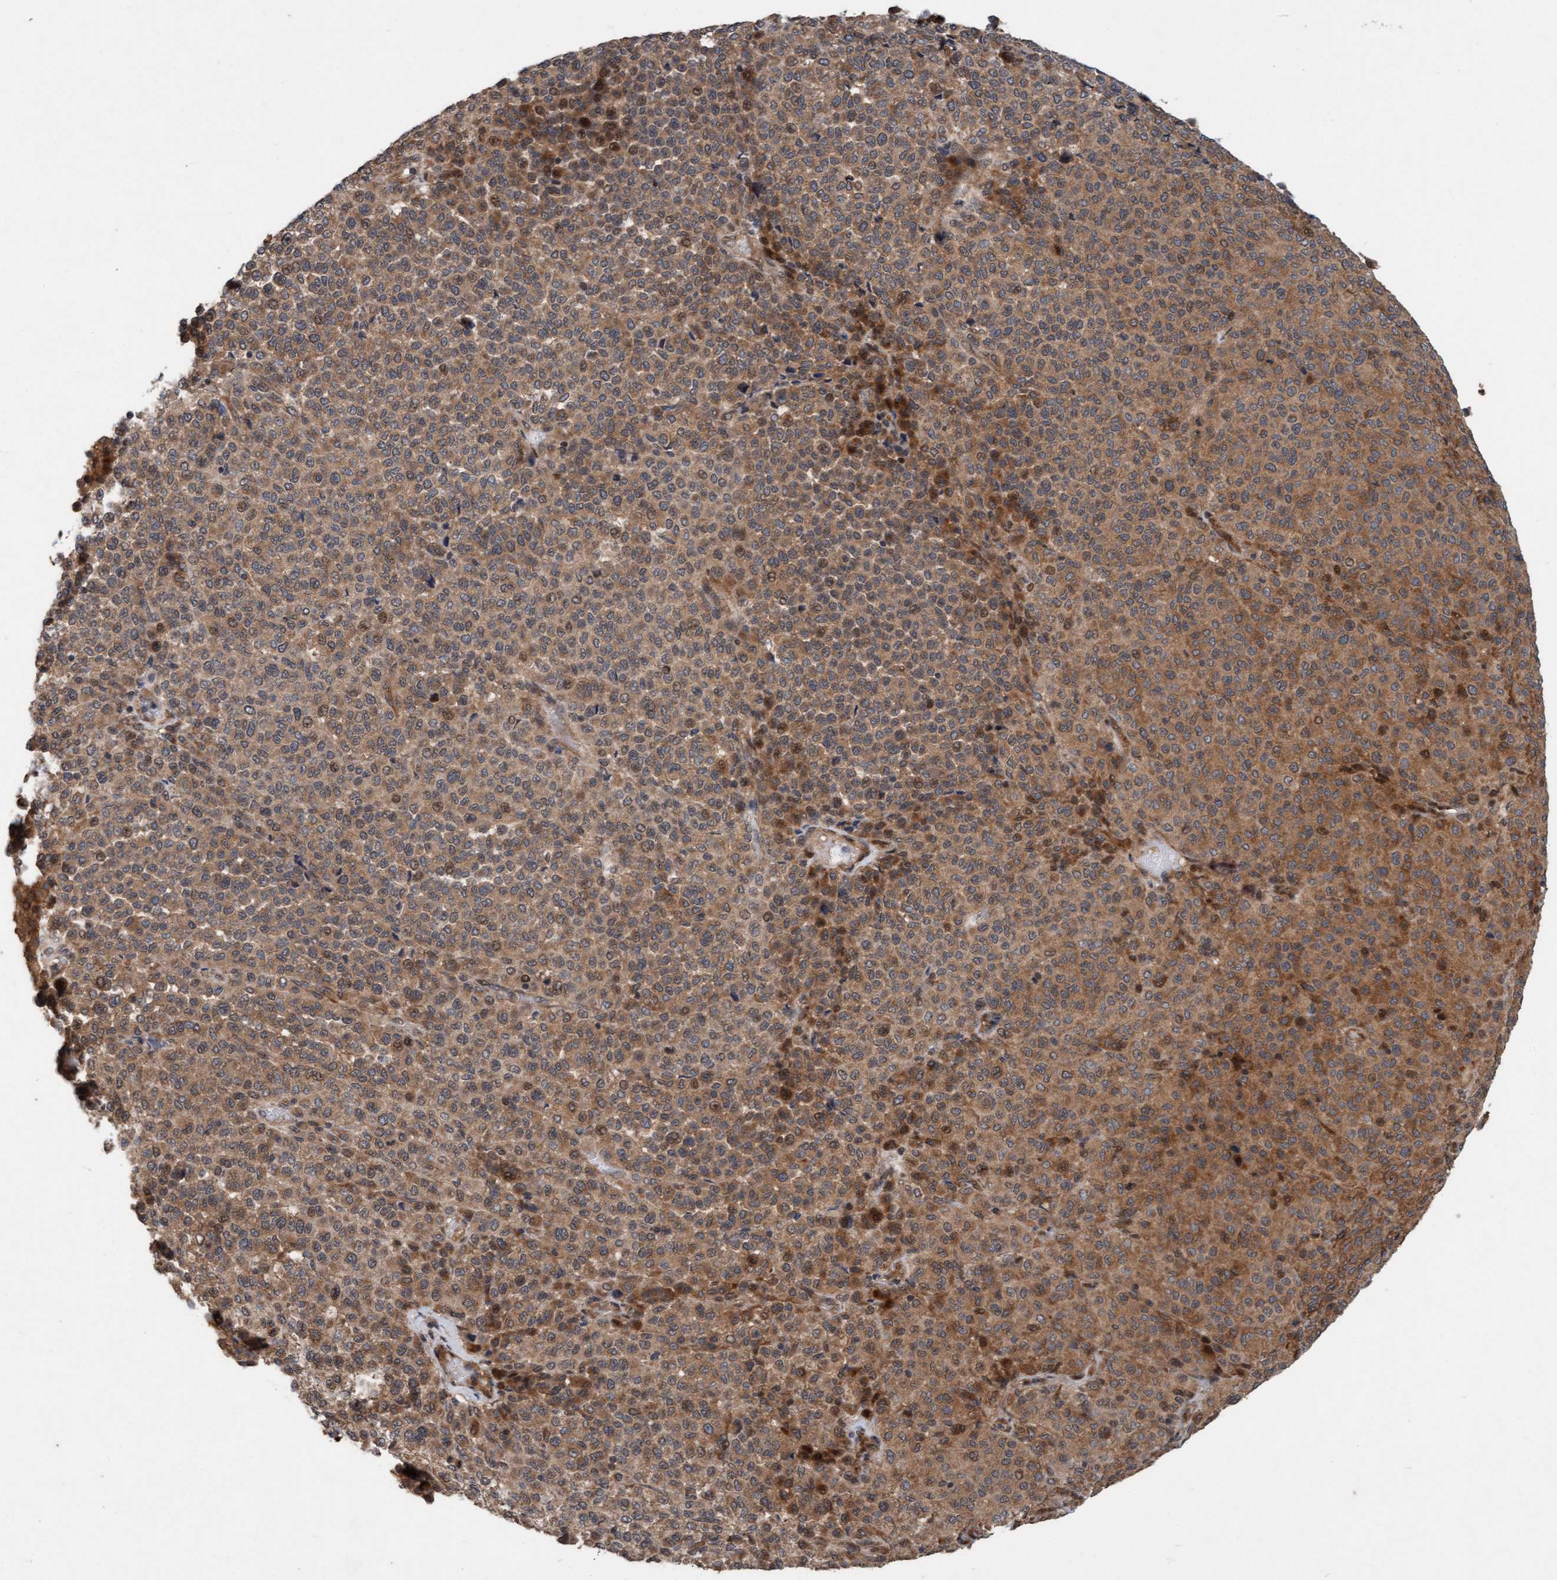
{"staining": {"intensity": "weak", "quantity": ">75%", "location": "cytoplasmic/membranous,nuclear"}, "tissue": "melanoma", "cell_type": "Tumor cells", "image_type": "cancer", "snomed": [{"axis": "morphology", "description": "Malignant melanoma, Metastatic site"}, {"axis": "topography", "description": "Pancreas"}], "caption": "Brown immunohistochemical staining in malignant melanoma (metastatic site) shows weak cytoplasmic/membranous and nuclear staining in about >75% of tumor cells.", "gene": "MLXIP", "patient": {"sex": "female", "age": 30}}